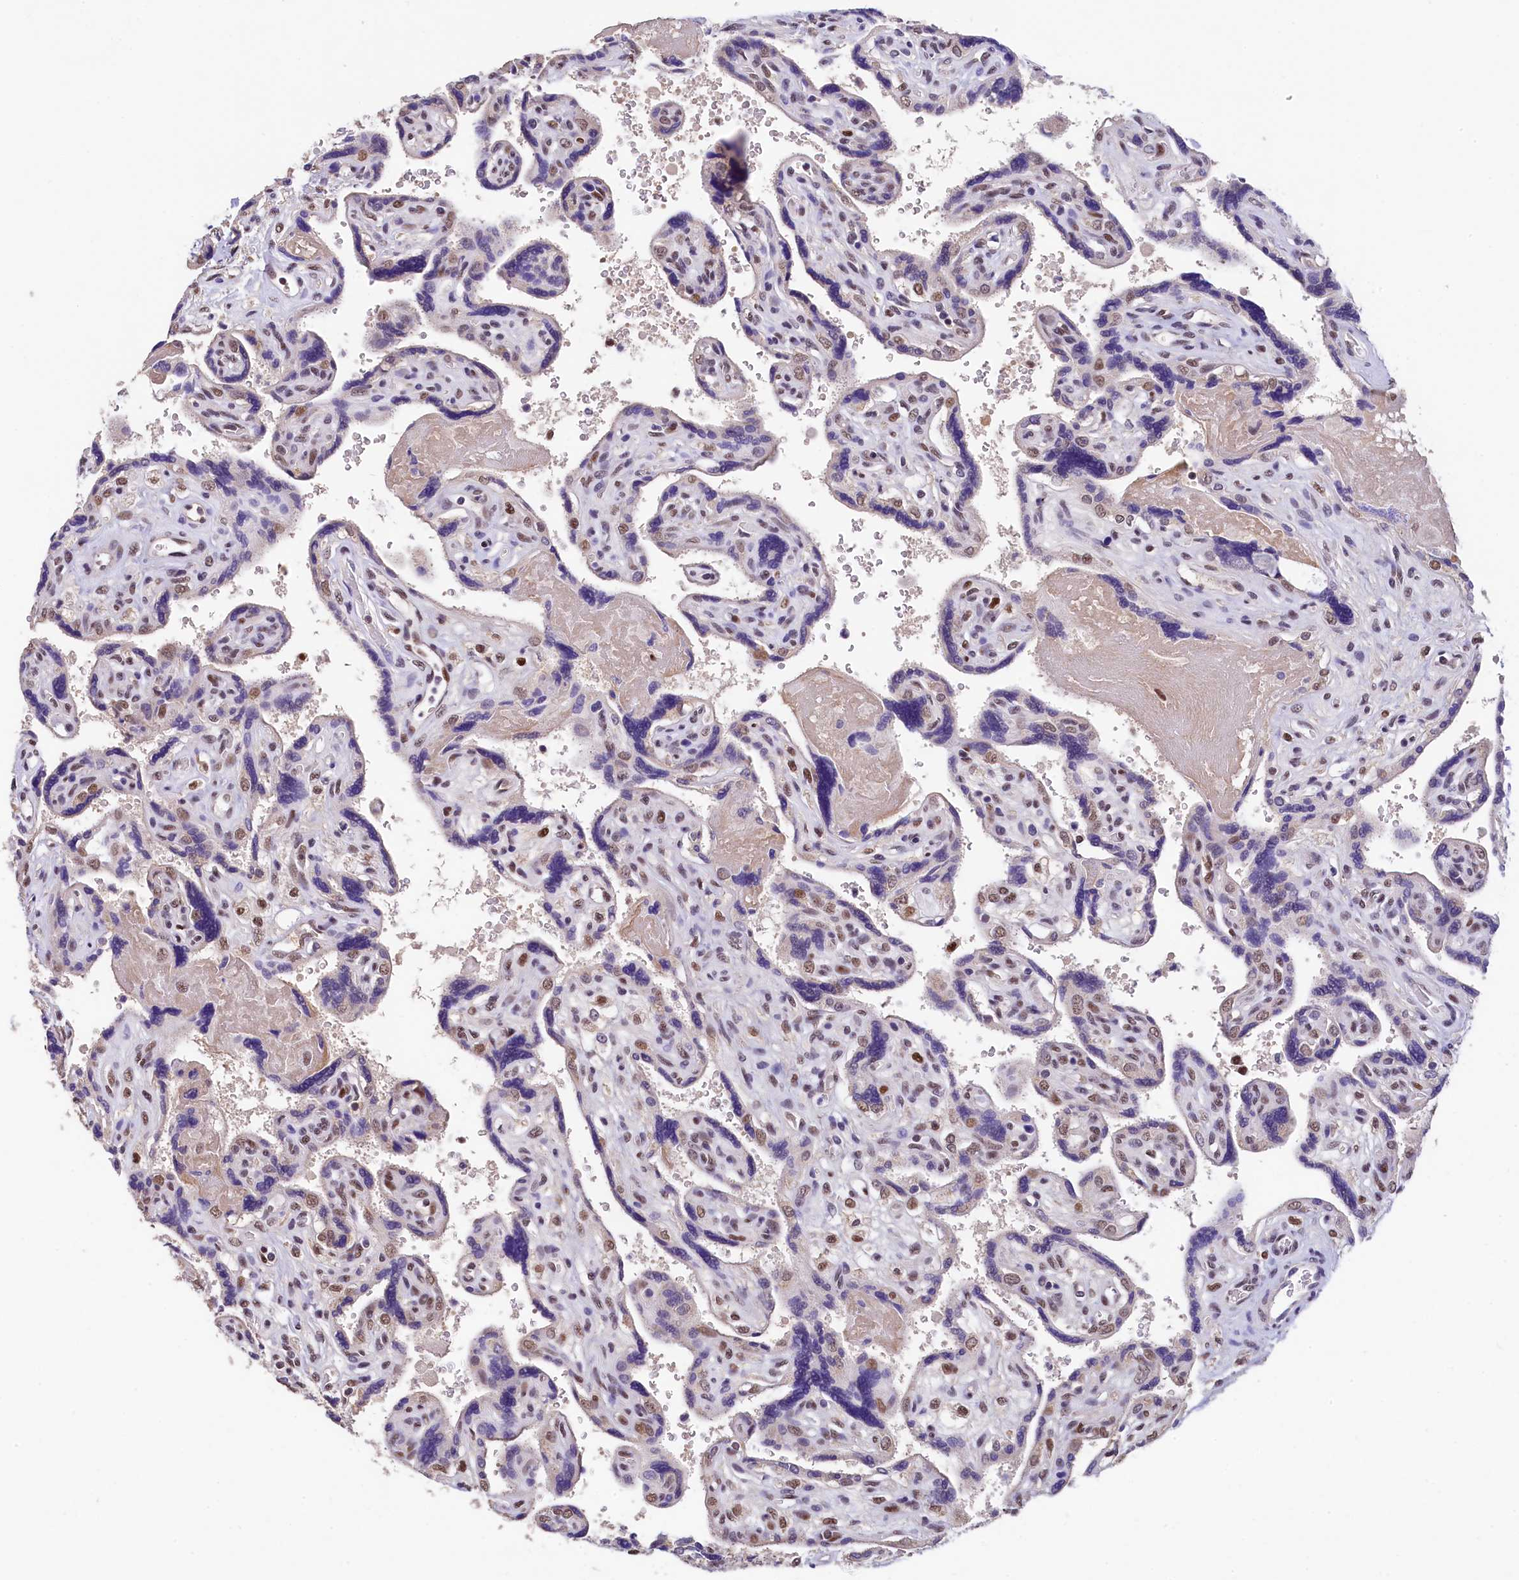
{"staining": {"intensity": "moderate", "quantity": "25%-75%", "location": "nuclear"}, "tissue": "placenta", "cell_type": "Trophoblastic cells", "image_type": "normal", "snomed": [{"axis": "morphology", "description": "Normal tissue, NOS"}, {"axis": "topography", "description": "Placenta"}], "caption": "A high-resolution image shows immunohistochemistry staining of unremarkable placenta, which demonstrates moderate nuclear staining in approximately 25%-75% of trophoblastic cells. (DAB (3,3'-diaminobenzidine) IHC with brightfield microscopy, high magnification).", "gene": "HECTD4", "patient": {"sex": "female", "age": 39}}